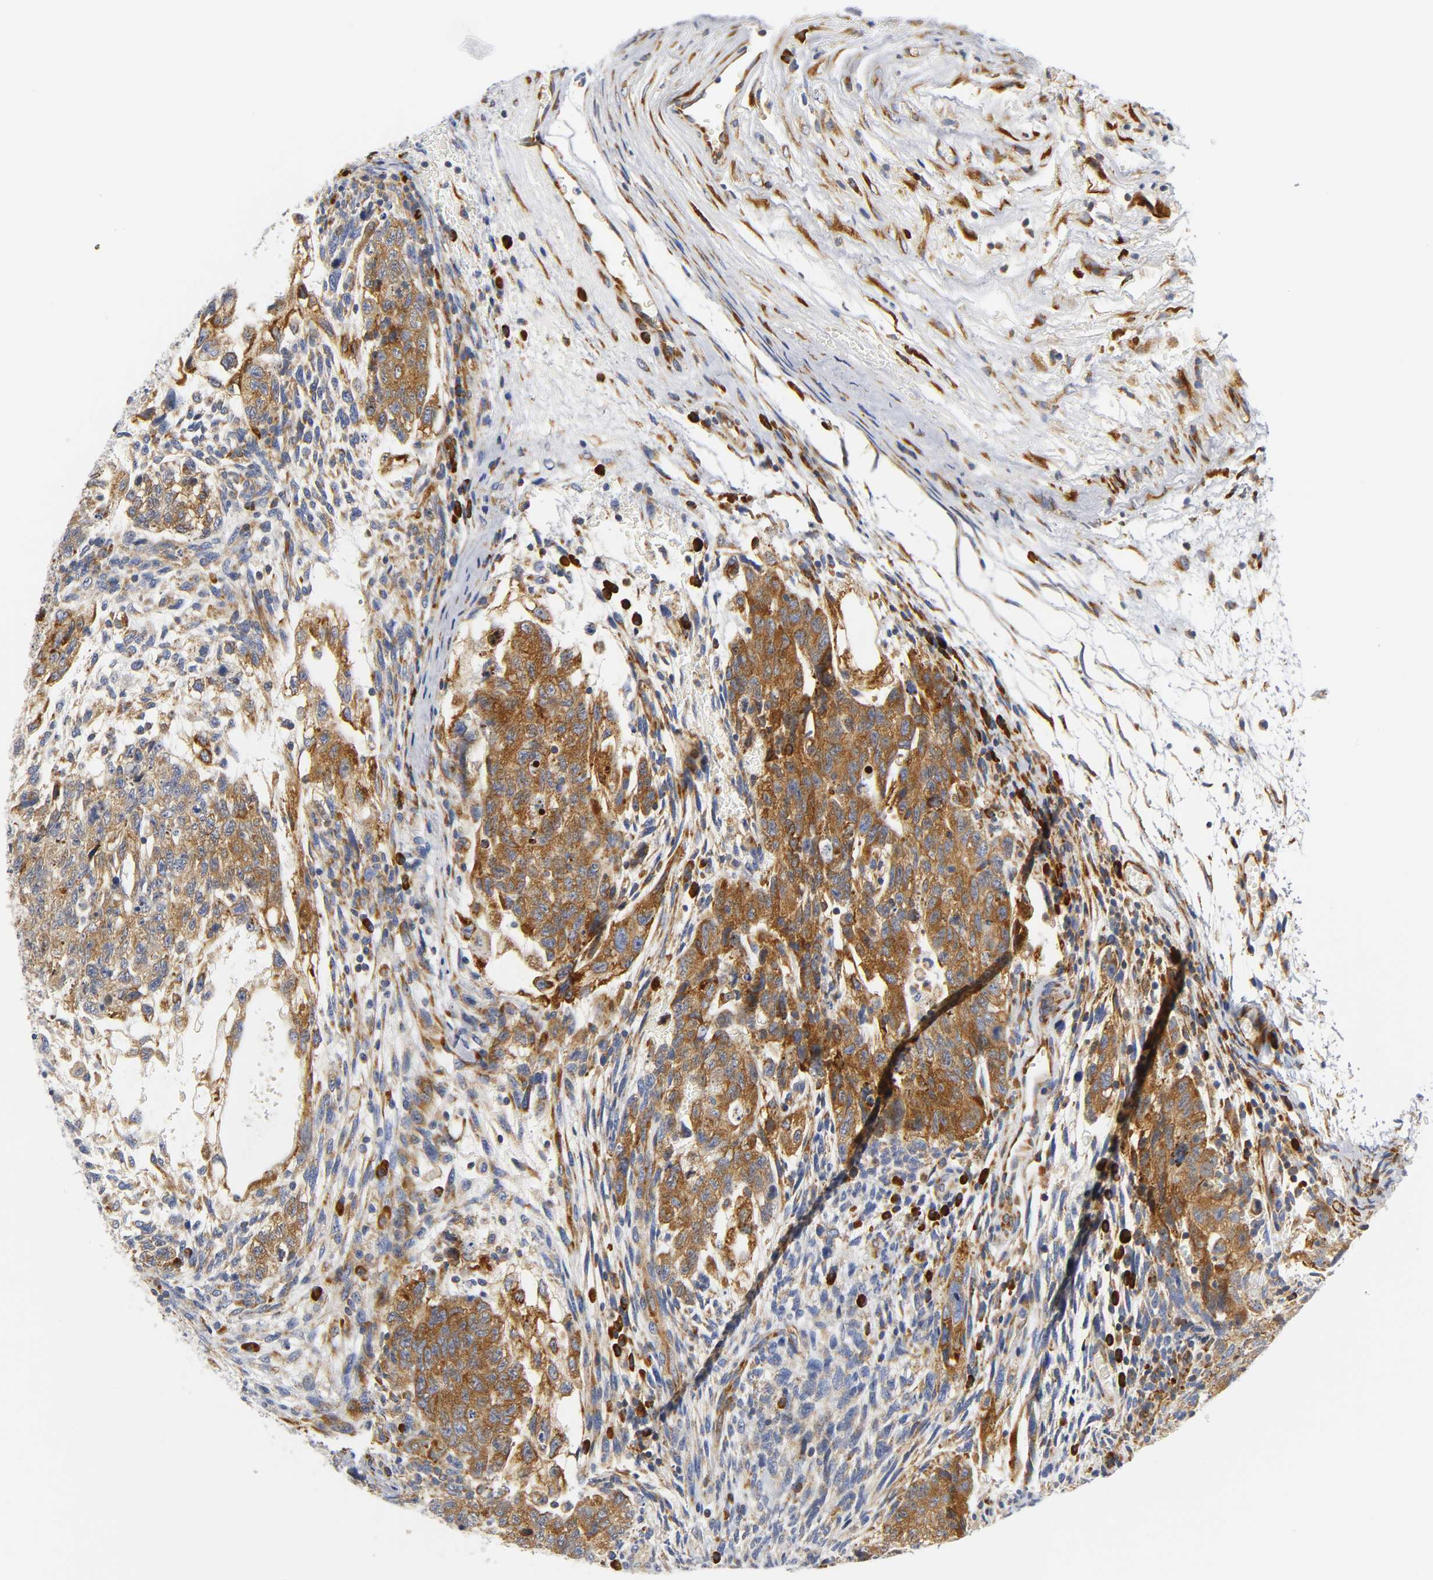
{"staining": {"intensity": "strong", "quantity": ">75%", "location": "cytoplasmic/membranous"}, "tissue": "testis cancer", "cell_type": "Tumor cells", "image_type": "cancer", "snomed": [{"axis": "morphology", "description": "Normal tissue, NOS"}, {"axis": "morphology", "description": "Carcinoma, Embryonal, NOS"}, {"axis": "topography", "description": "Testis"}], "caption": "An immunohistochemistry micrograph of tumor tissue is shown. Protein staining in brown shows strong cytoplasmic/membranous positivity in testis embryonal carcinoma within tumor cells.", "gene": "REL", "patient": {"sex": "male", "age": 36}}